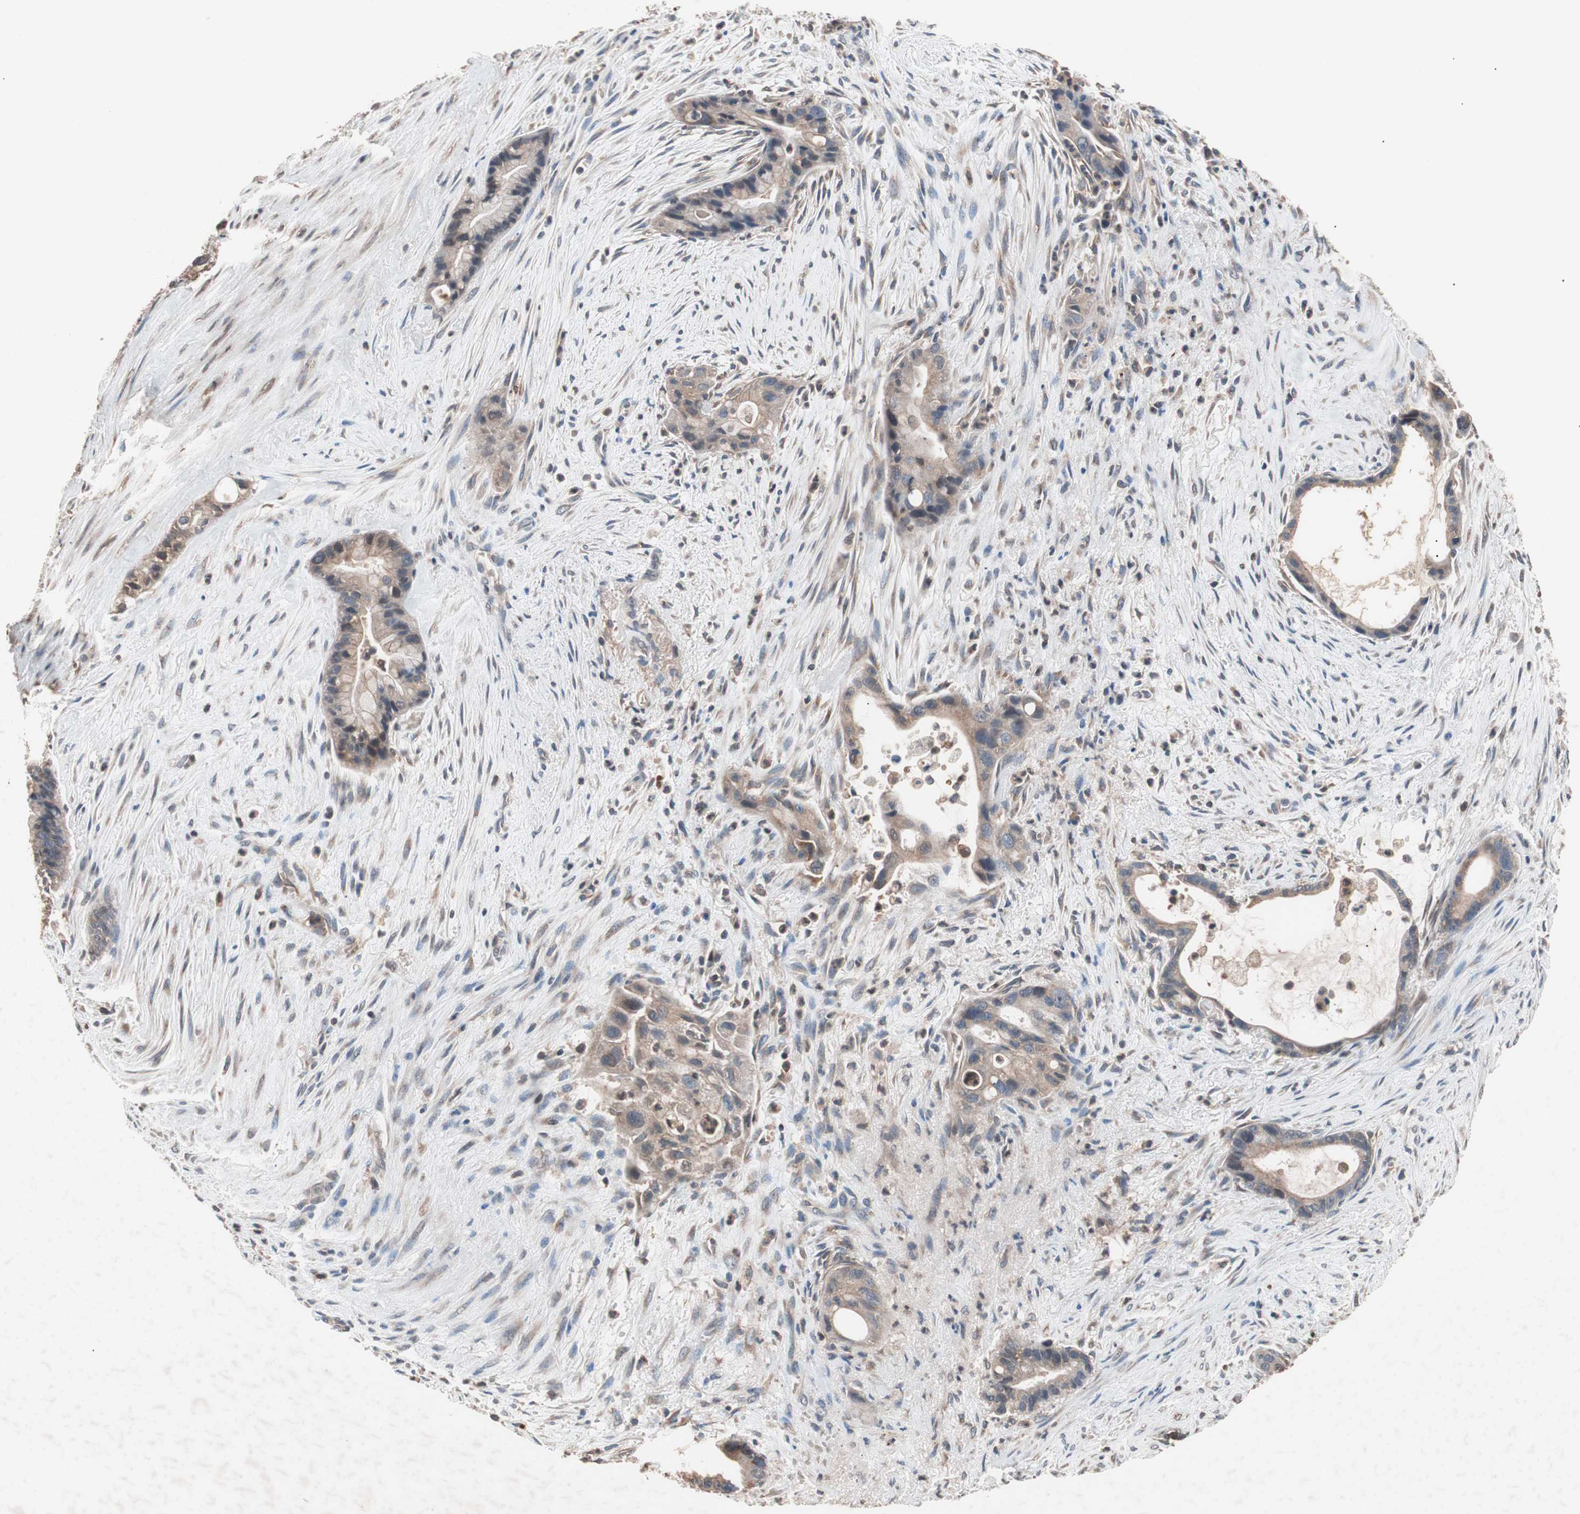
{"staining": {"intensity": "moderate", "quantity": ">75%", "location": "cytoplasmic/membranous"}, "tissue": "liver cancer", "cell_type": "Tumor cells", "image_type": "cancer", "snomed": [{"axis": "morphology", "description": "Cholangiocarcinoma"}, {"axis": "topography", "description": "Liver"}], "caption": "Human liver cancer (cholangiocarcinoma) stained for a protein (brown) displays moderate cytoplasmic/membranous positive expression in approximately >75% of tumor cells.", "gene": "GLYCTK", "patient": {"sex": "female", "age": 55}}